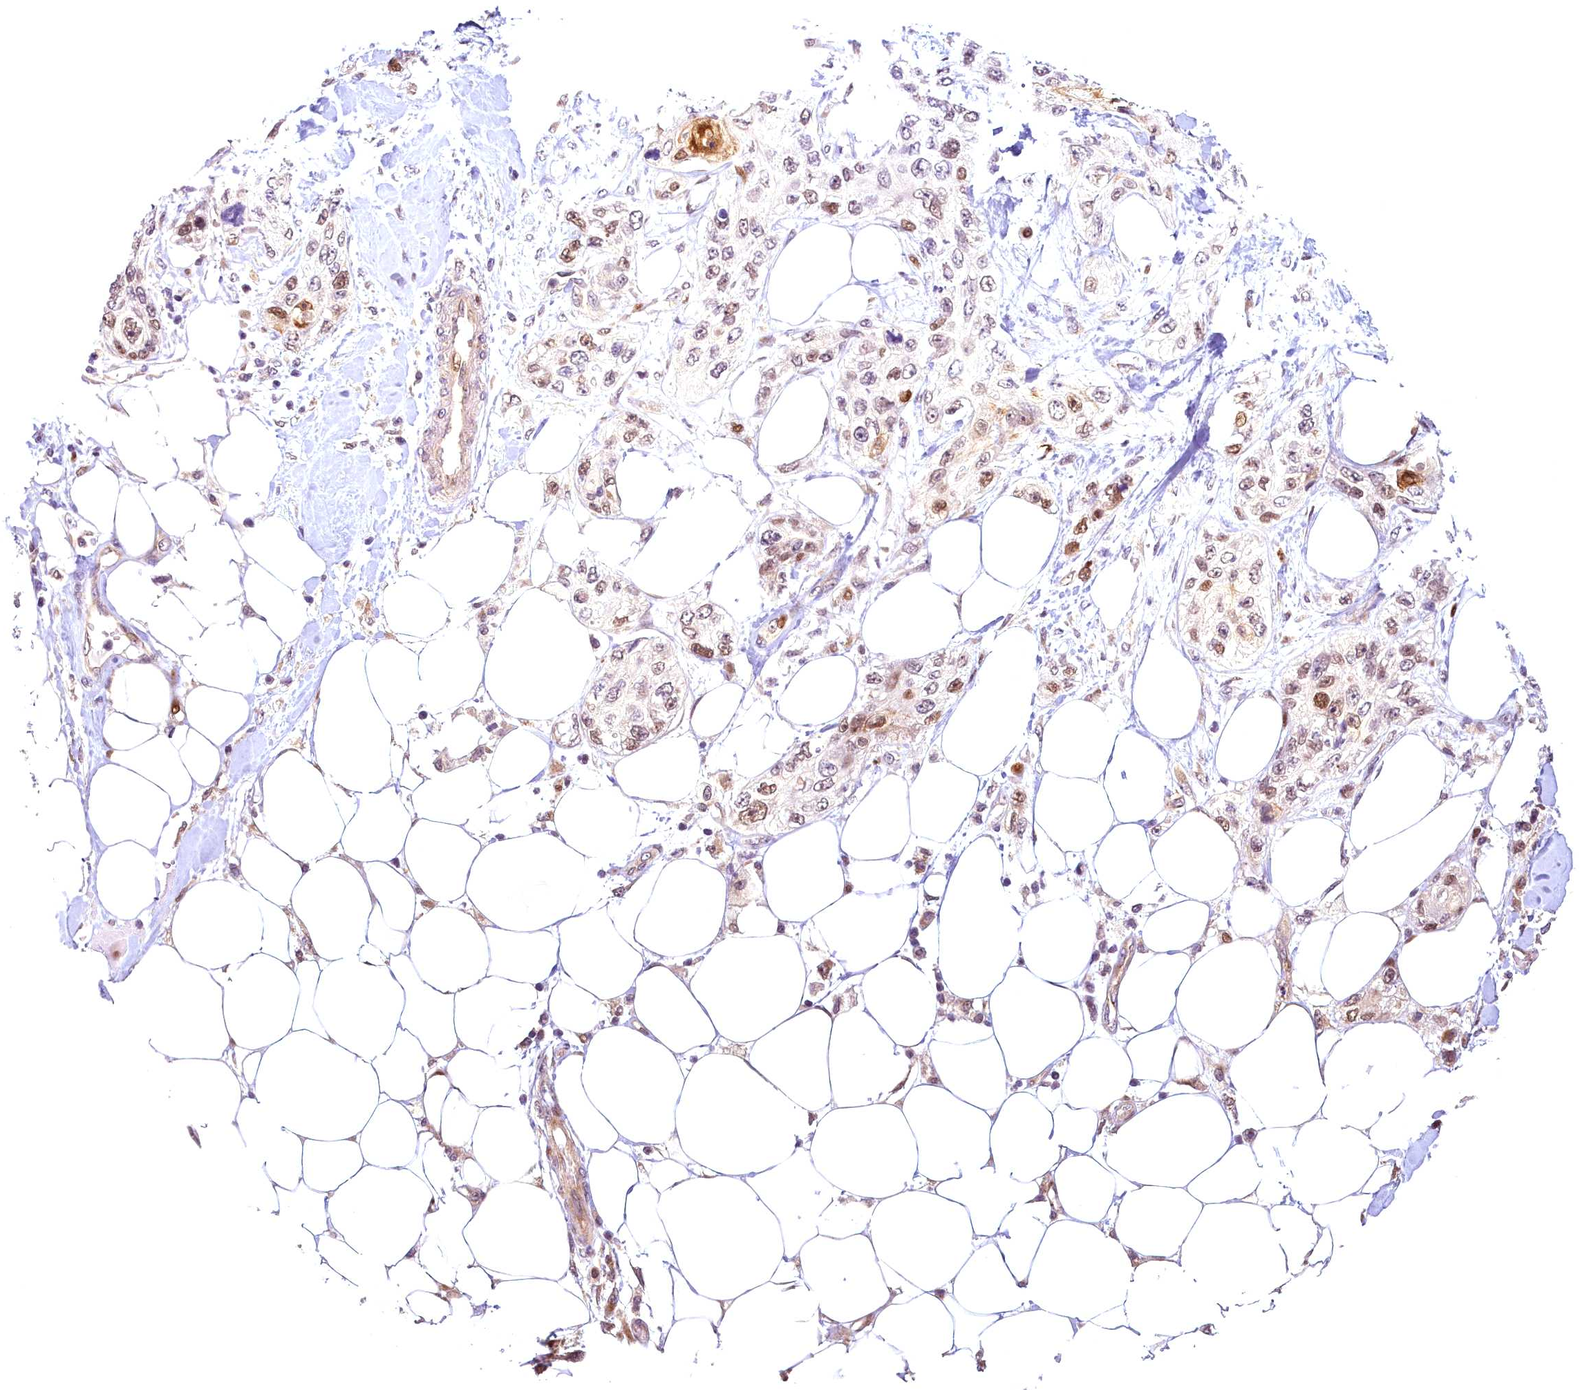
{"staining": {"intensity": "moderate", "quantity": ">75%", "location": "nuclear"}, "tissue": "skin cancer", "cell_type": "Tumor cells", "image_type": "cancer", "snomed": [{"axis": "morphology", "description": "Normal tissue, NOS"}, {"axis": "morphology", "description": "Squamous cell carcinoma, NOS"}, {"axis": "topography", "description": "Skin"}], "caption": "Brown immunohistochemical staining in squamous cell carcinoma (skin) demonstrates moderate nuclear positivity in approximately >75% of tumor cells. (Brightfield microscopy of DAB IHC at high magnification).", "gene": "AP1M1", "patient": {"sex": "male", "age": 72}}